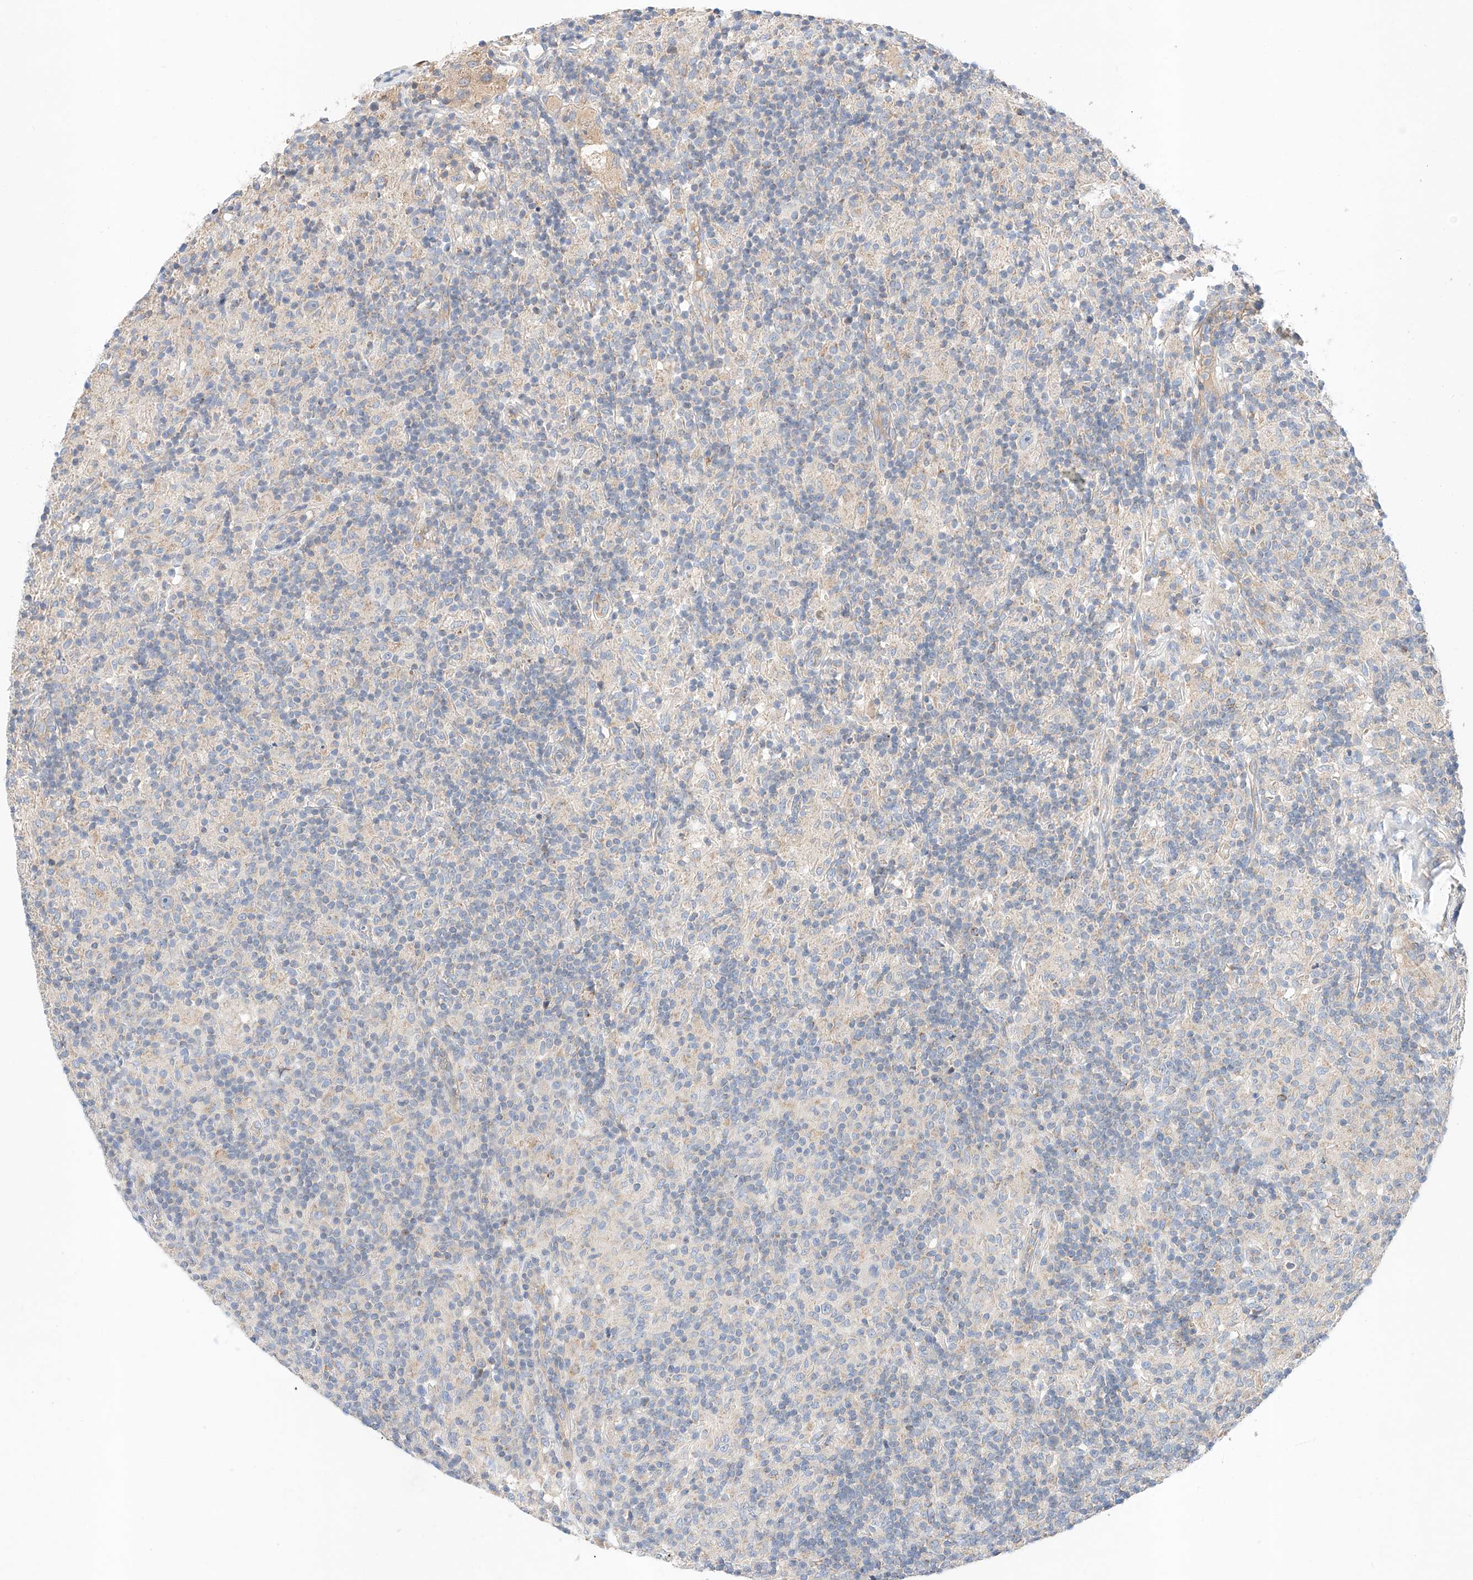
{"staining": {"intensity": "negative", "quantity": "none", "location": "none"}, "tissue": "lymphoma", "cell_type": "Tumor cells", "image_type": "cancer", "snomed": [{"axis": "morphology", "description": "Hodgkin's disease, NOS"}, {"axis": "topography", "description": "Lymph node"}], "caption": "This is a micrograph of immunohistochemistry staining of Hodgkin's disease, which shows no staining in tumor cells. The staining is performed using DAB (3,3'-diaminobenzidine) brown chromogen with nuclei counter-stained in using hematoxylin.", "gene": "C6orf118", "patient": {"sex": "male", "age": 70}}